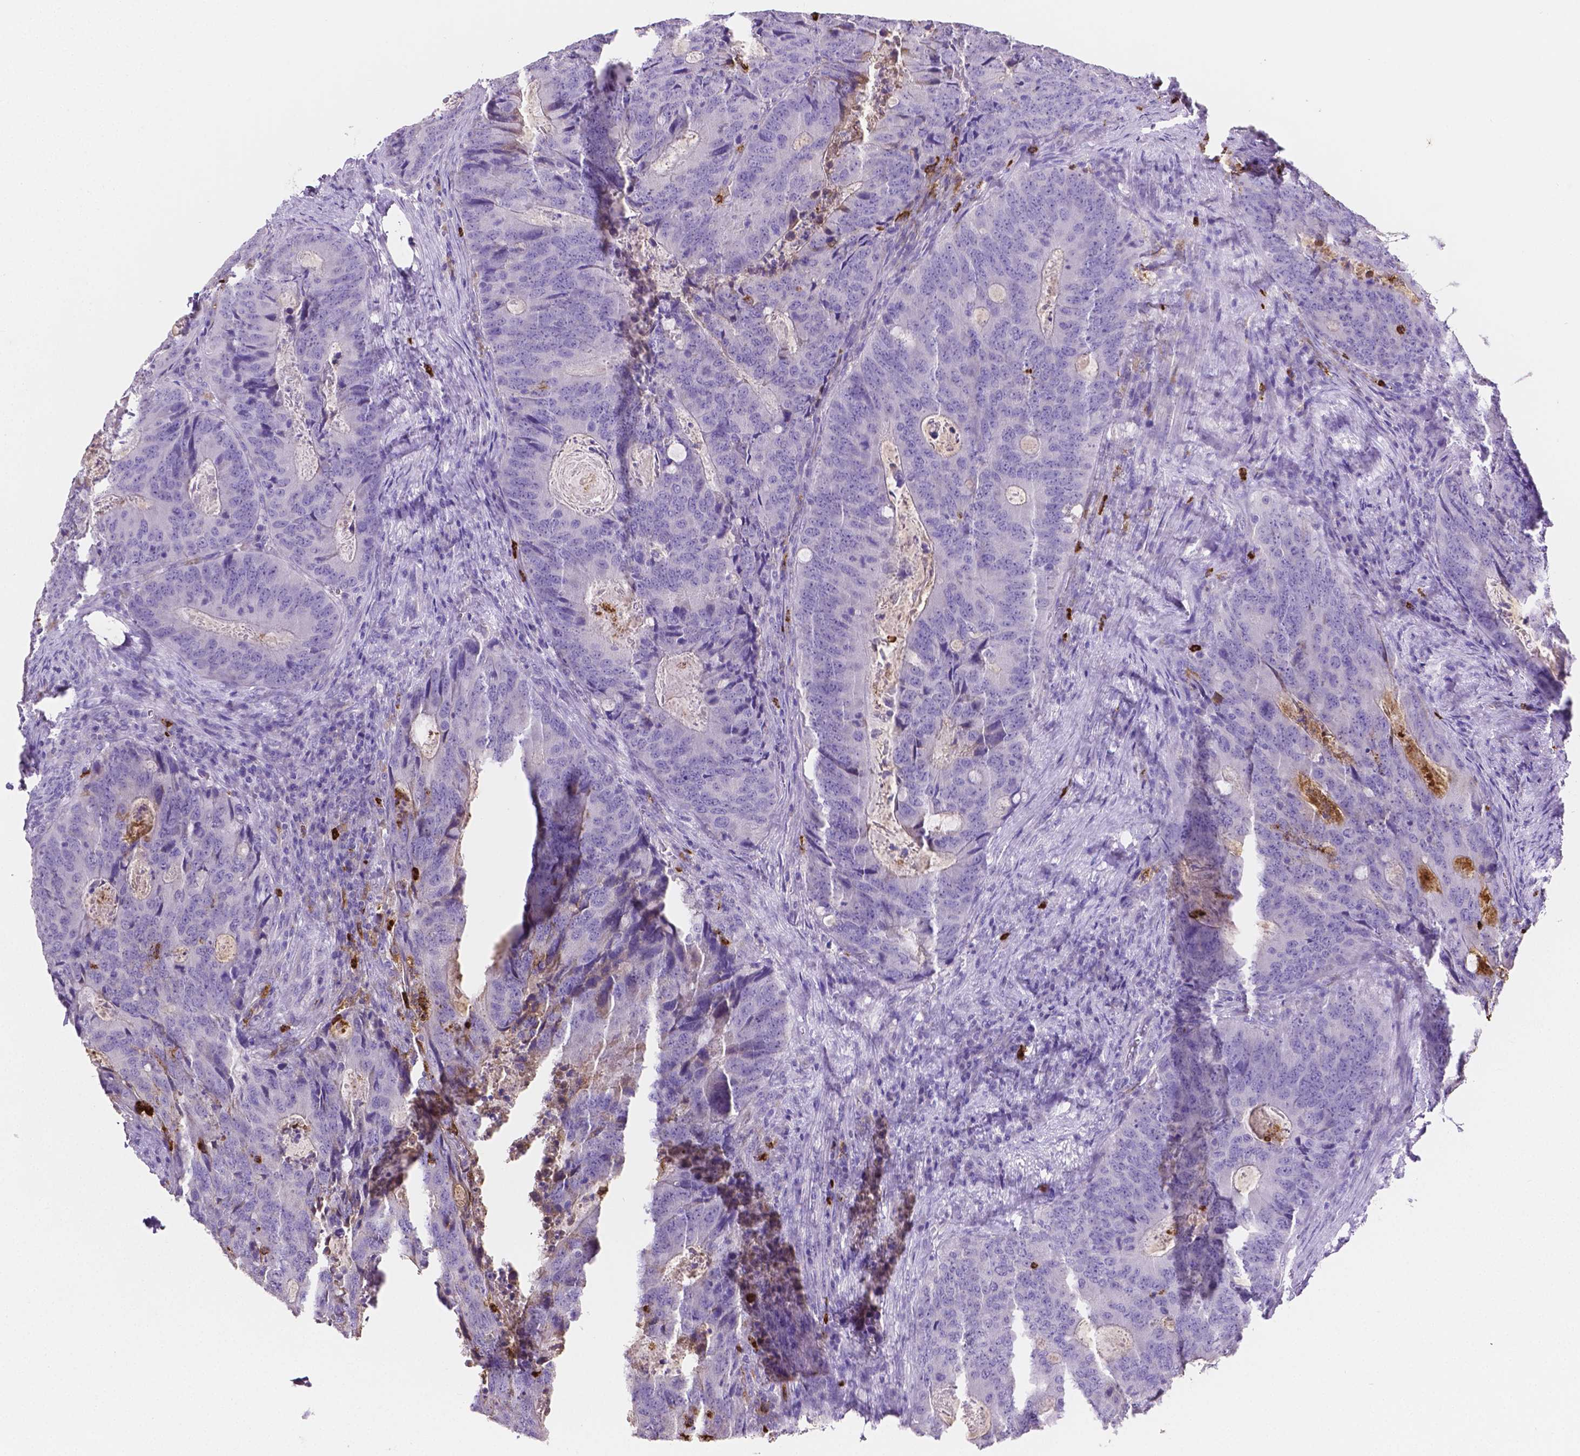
{"staining": {"intensity": "negative", "quantity": "none", "location": "none"}, "tissue": "colorectal cancer", "cell_type": "Tumor cells", "image_type": "cancer", "snomed": [{"axis": "morphology", "description": "Adenocarcinoma, NOS"}, {"axis": "topography", "description": "Colon"}], "caption": "Immunohistochemistry (IHC) photomicrograph of neoplastic tissue: colorectal cancer stained with DAB (3,3'-diaminobenzidine) displays no significant protein staining in tumor cells.", "gene": "MMP9", "patient": {"sex": "male", "age": 67}}